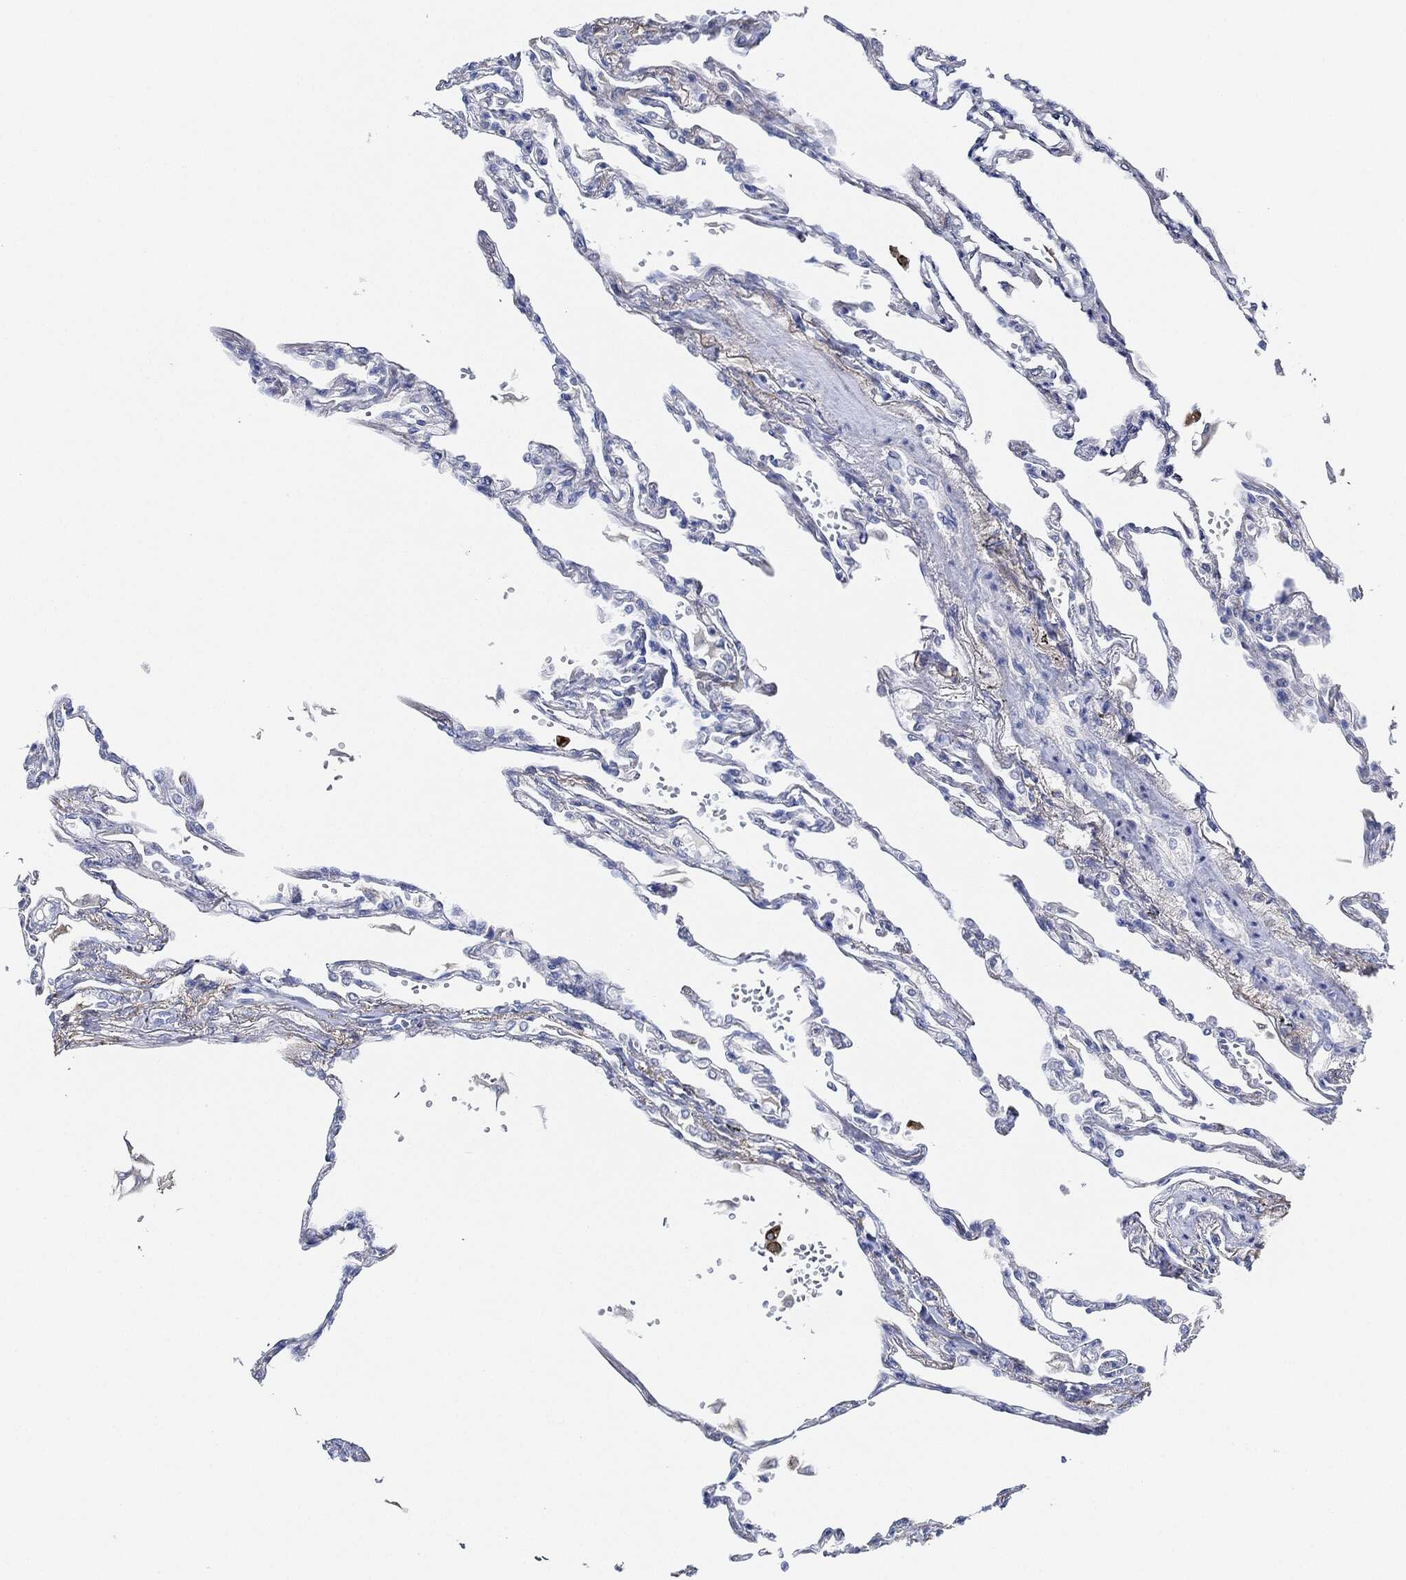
{"staining": {"intensity": "negative", "quantity": "none", "location": "none"}, "tissue": "lung", "cell_type": "Alveolar cells", "image_type": "normal", "snomed": [{"axis": "morphology", "description": "Normal tissue, NOS"}, {"axis": "topography", "description": "Lung"}], "caption": "The photomicrograph exhibits no staining of alveolar cells in benign lung. (DAB IHC with hematoxylin counter stain).", "gene": "THSD1", "patient": {"sex": "male", "age": 78}}